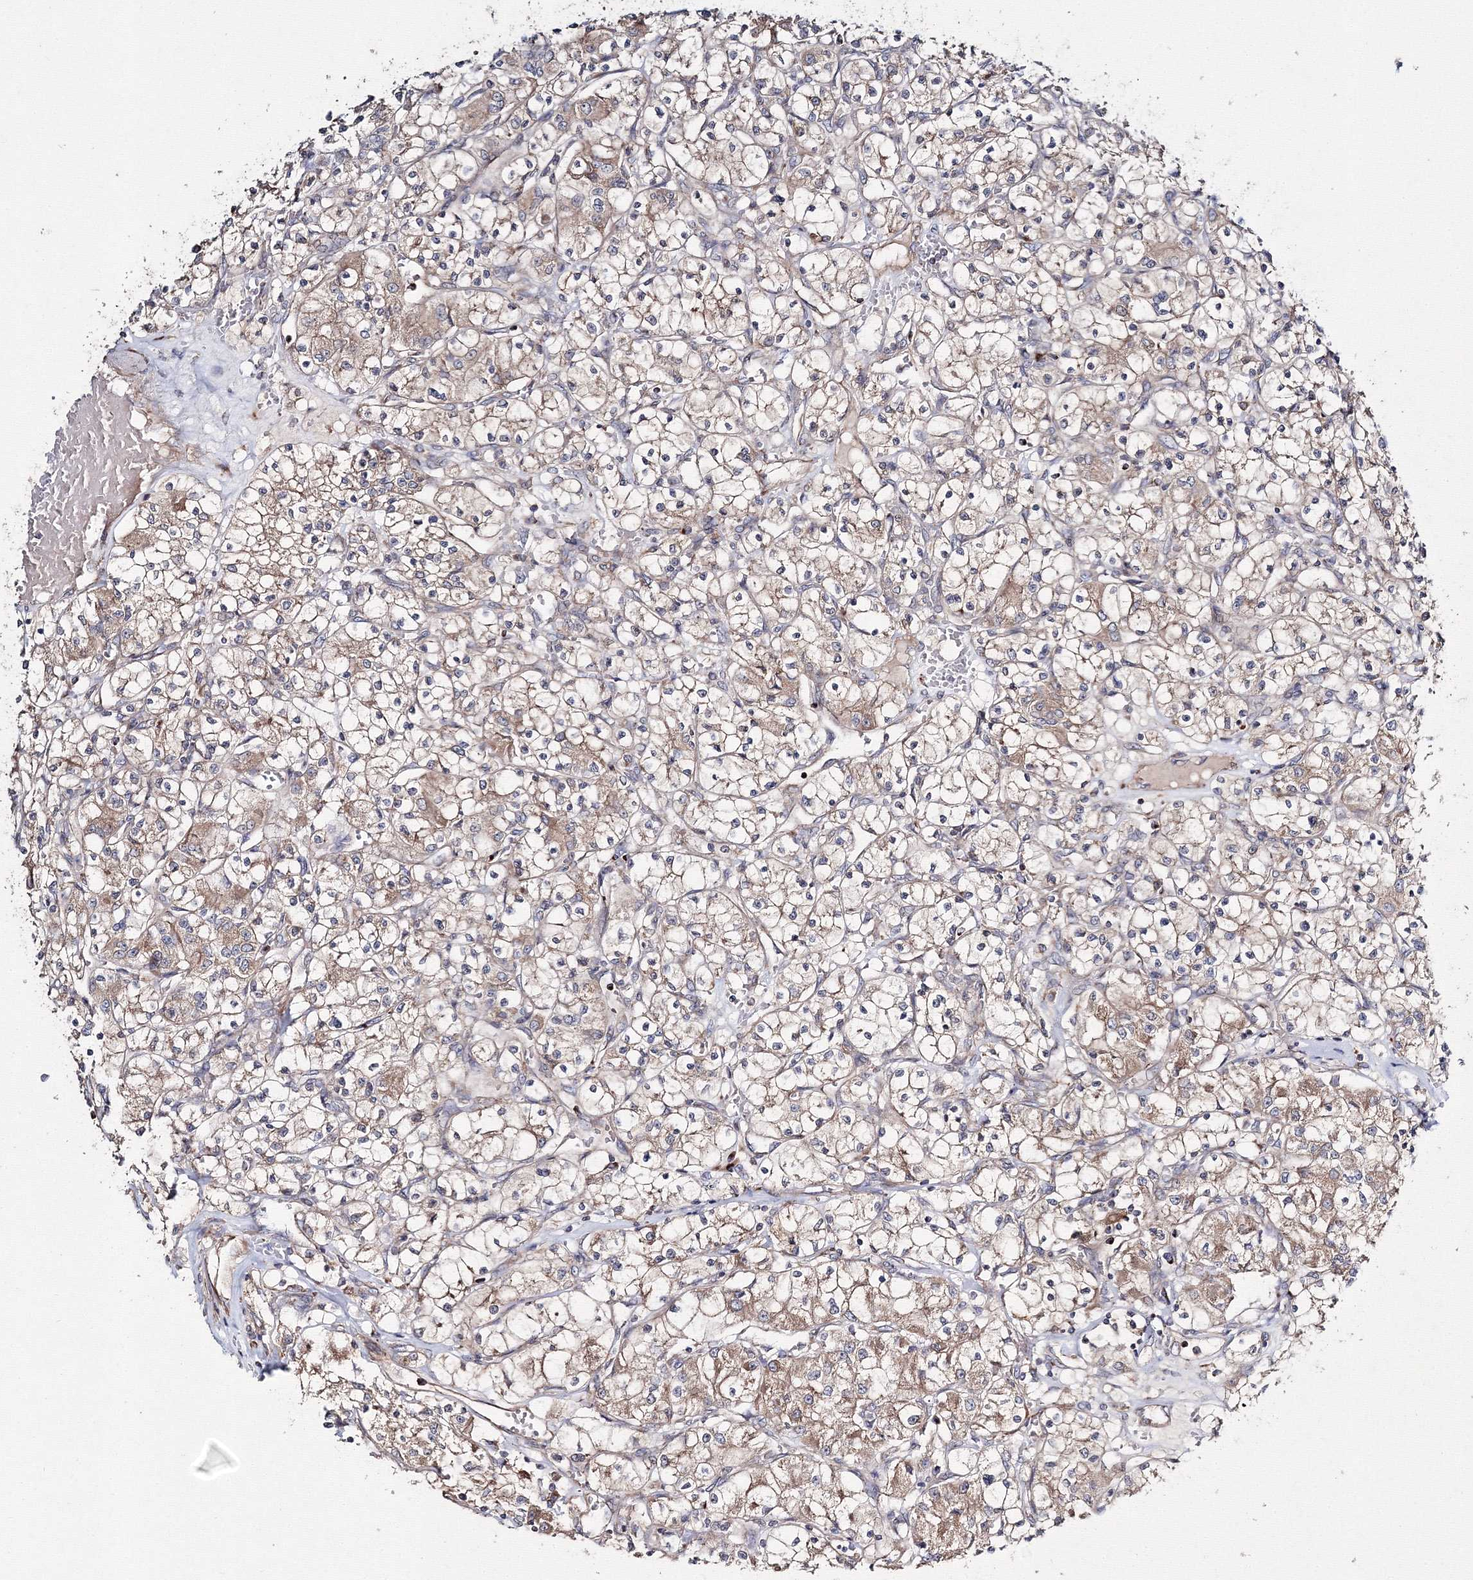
{"staining": {"intensity": "moderate", "quantity": ">75%", "location": "cytoplasmic/membranous"}, "tissue": "renal cancer", "cell_type": "Tumor cells", "image_type": "cancer", "snomed": [{"axis": "morphology", "description": "Adenocarcinoma, NOS"}, {"axis": "topography", "description": "Kidney"}], "caption": "Tumor cells show moderate cytoplasmic/membranous expression in approximately >75% of cells in renal adenocarcinoma.", "gene": "DDO", "patient": {"sex": "female", "age": 59}}